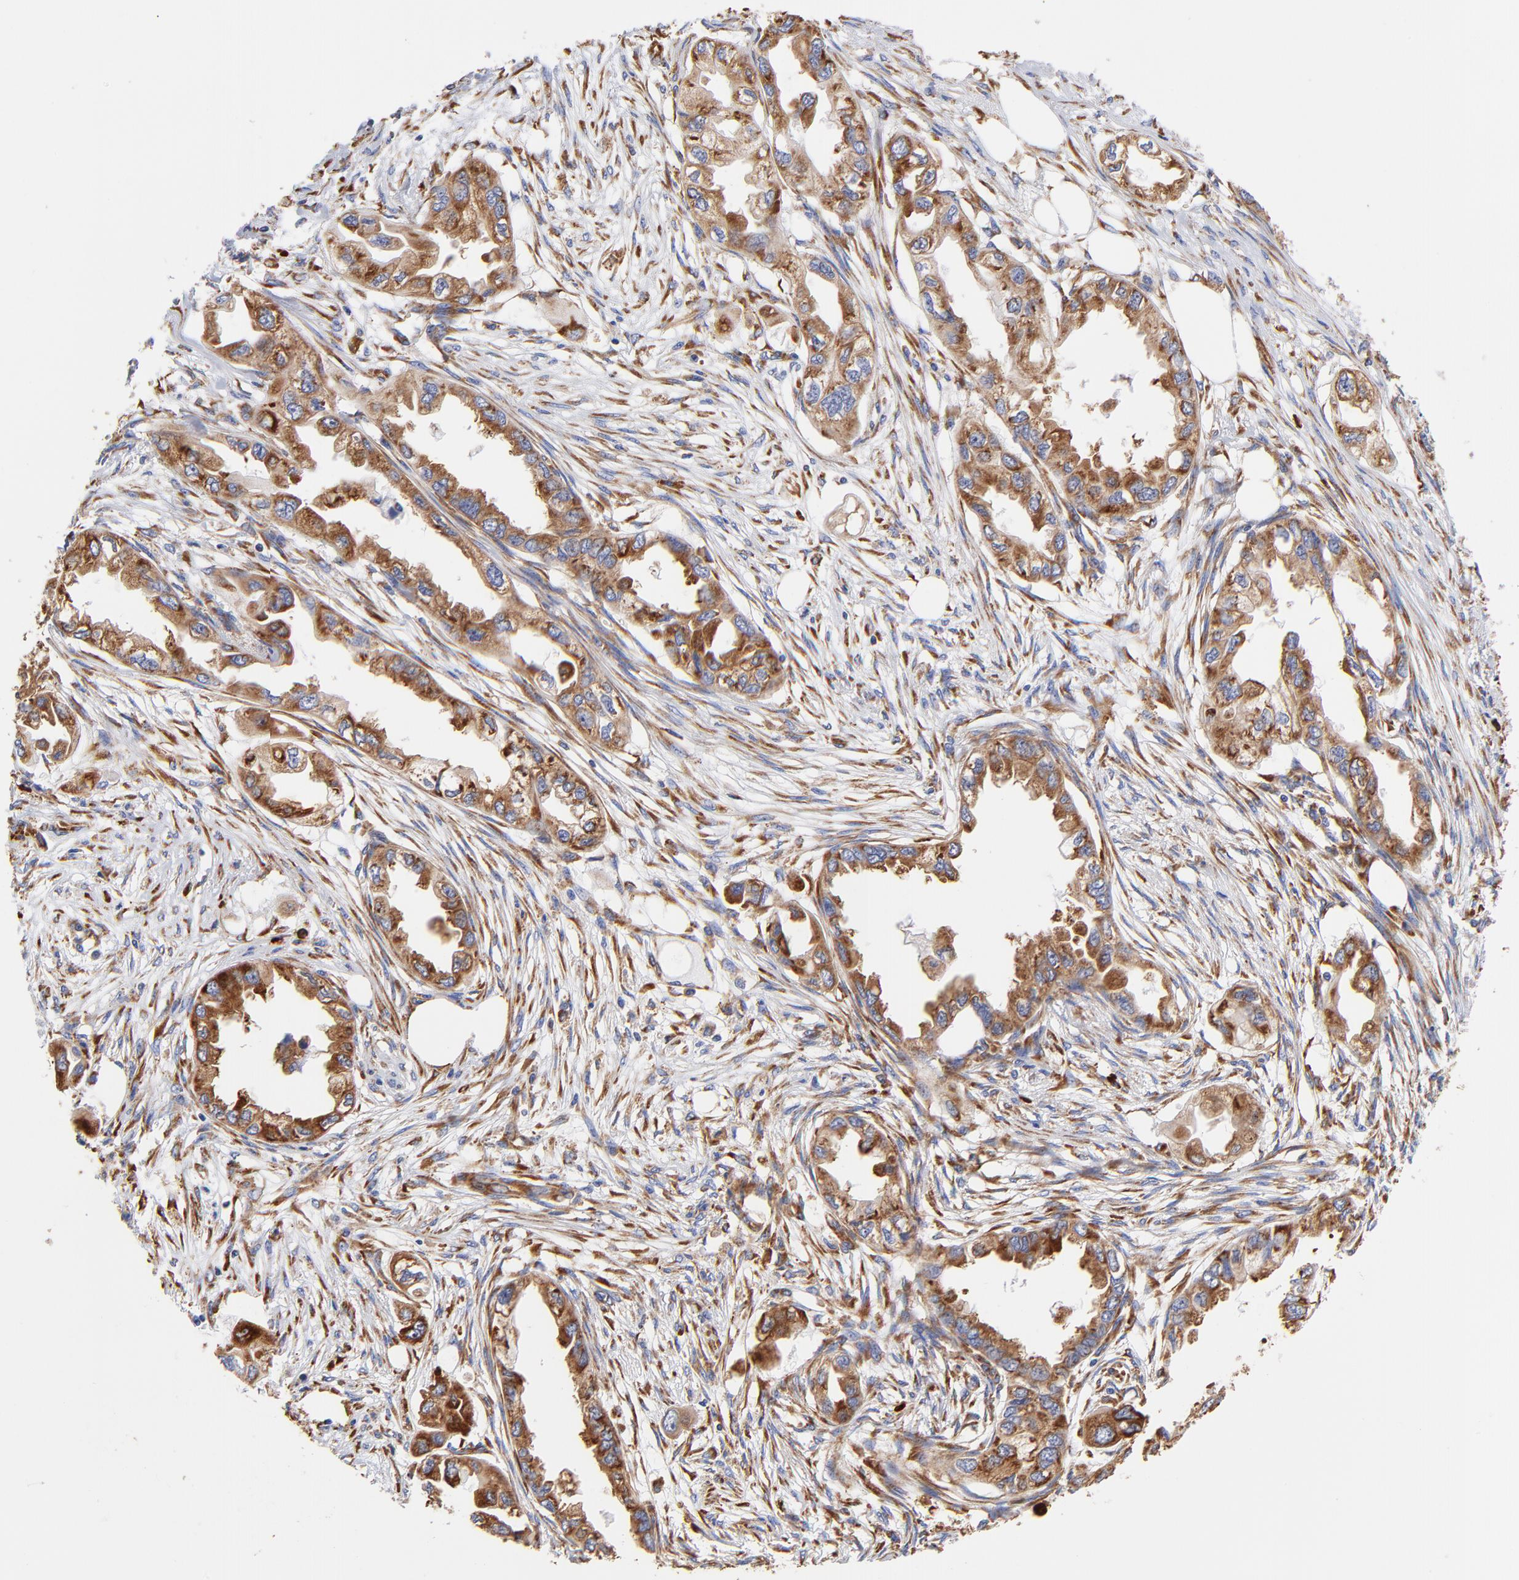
{"staining": {"intensity": "strong", "quantity": ">75%", "location": "cytoplasmic/membranous"}, "tissue": "endometrial cancer", "cell_type": "Tumor cells", "image_type": "cancer", "snomed": [{"axis": "morphology", "description": "Adenocarcinoma, NOS"}, {"axis": "topography", "description": "Endometrium"}], "caption": "This photomicrograph exhibits immunohistochemistry staining of human endometrial cancer, with high strong cytoplasmic/membranous expression in approximately >75% of tumor cells.", "gene": "RPL27", "patient": {"sex": "female", "age": 67}}